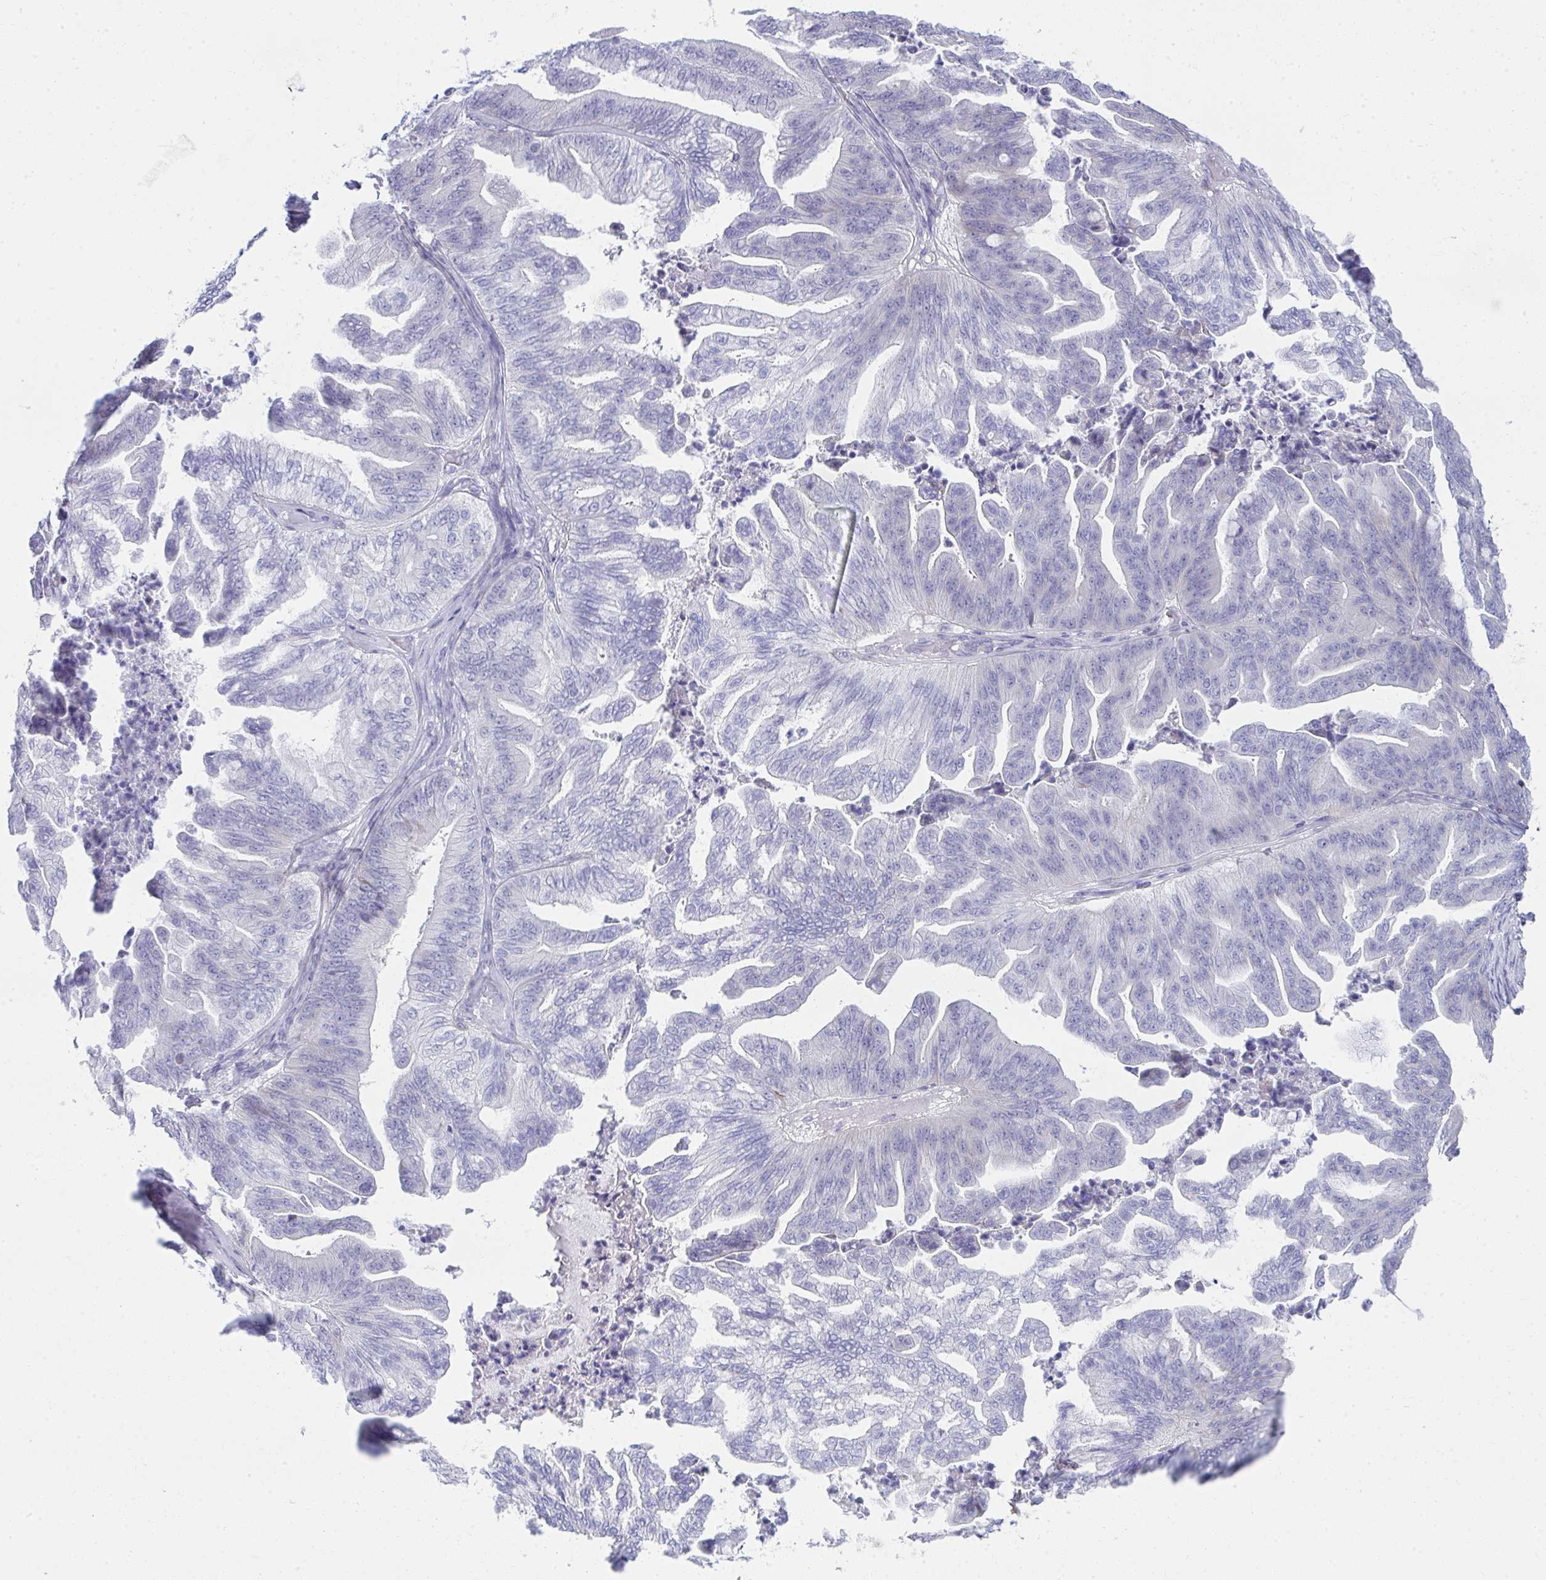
{"staining": {"intensity": "negative", "quantity": "none", "location": "none"}, "tissue": "ovarian cancer", "cell_type": "Tumor cells", "image_type": "cancer", "snomed": [{"axis": "morphology", "description": "Cystadenocarcinoma, mucinous, NOS"}, {"axis": "topography", "description": "Ovary"}], "caption": "Immunohistochemistry (IHC) of human mucinous cystadenocarcinoma (ovarian) demonstrates no staining in tumor cells.", "gene": "PUS7L", "patient": {"sex": "female", "age": 67}}